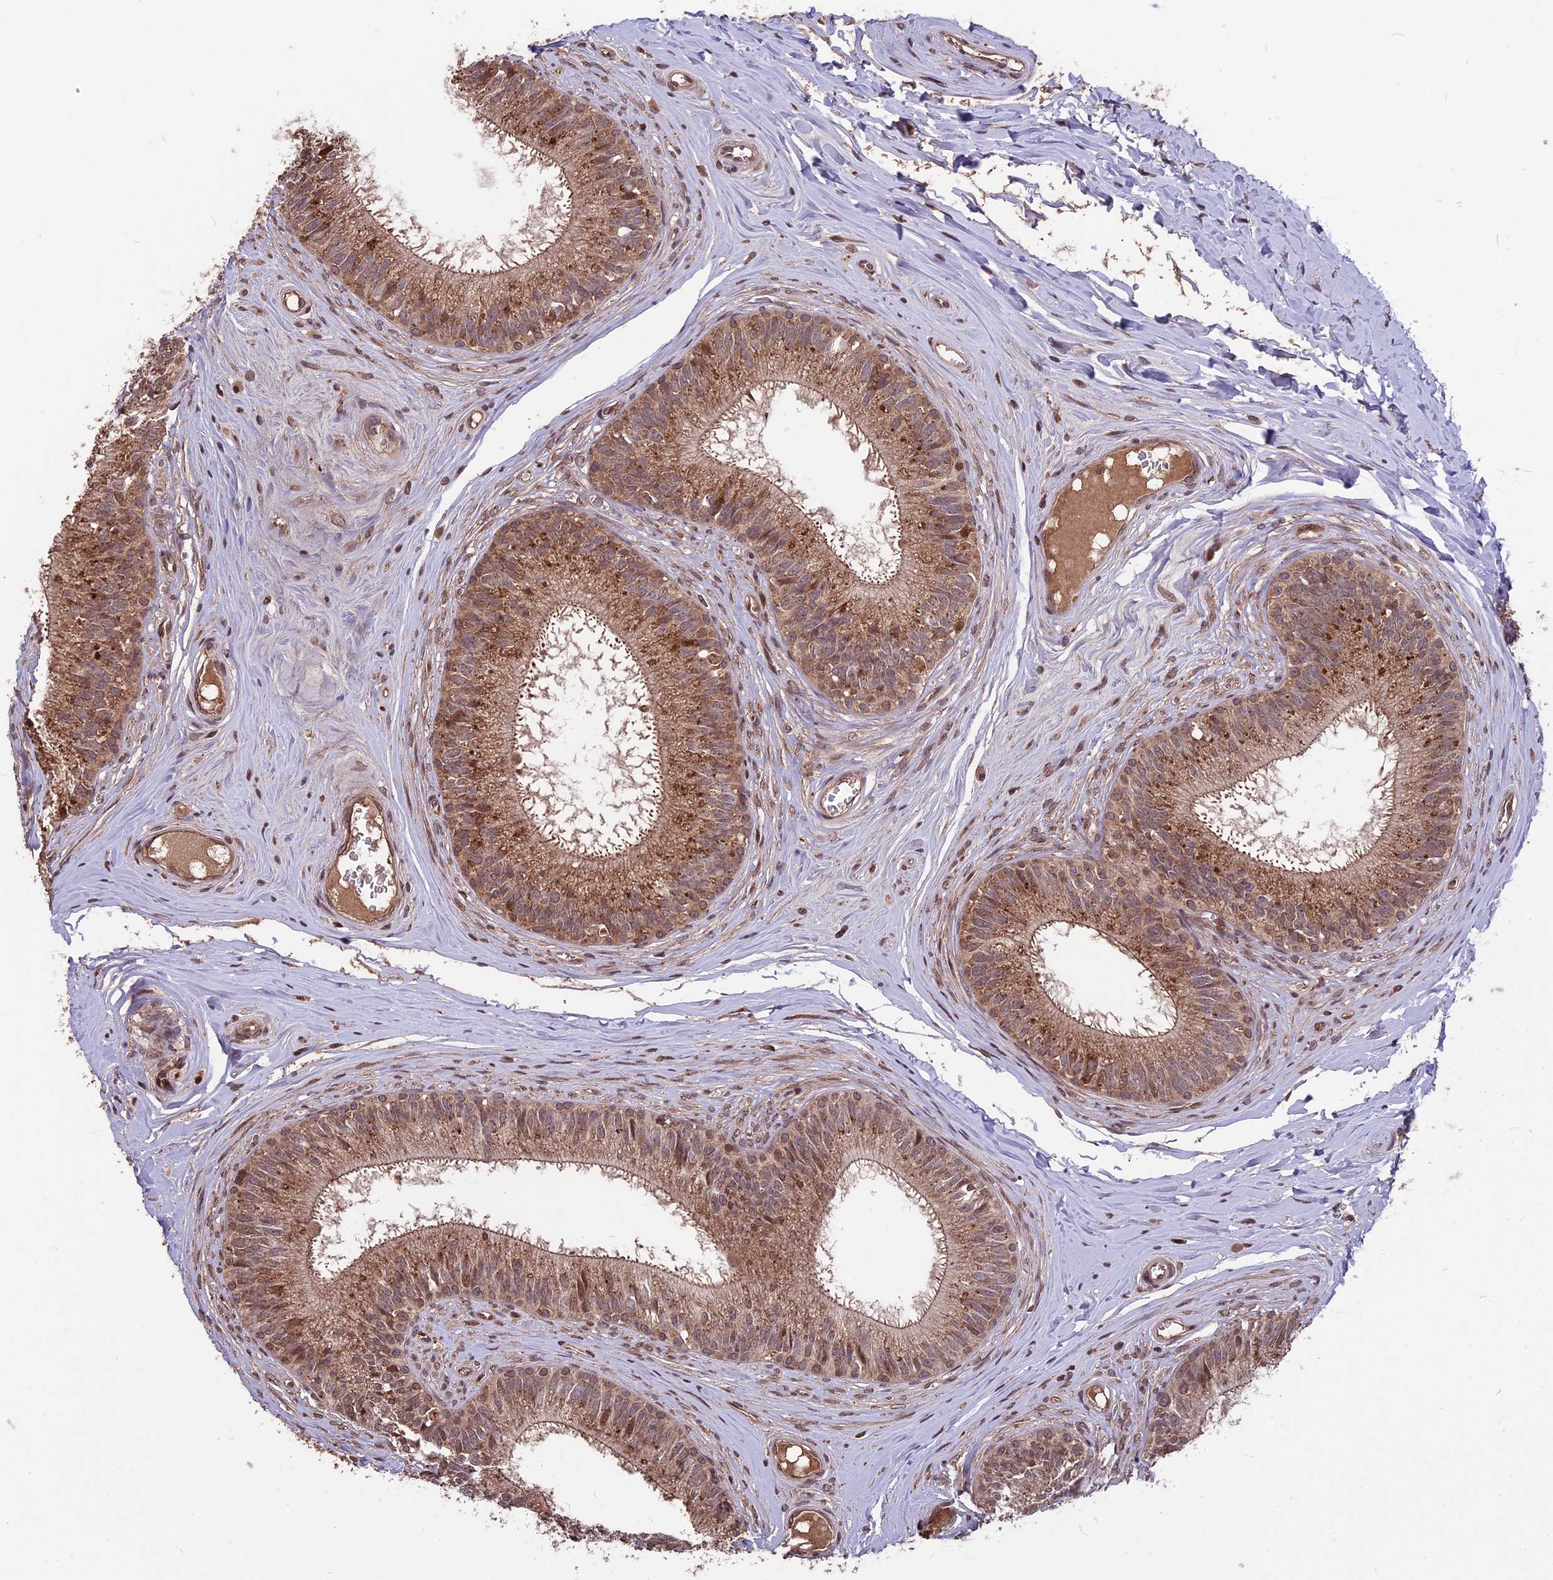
{"staining": {"intensity": "moderate", "quantity": ">75%", "location": "cytoplasmic/membranous,nuclear"}, "tissue": "epididymis", "cell_type": "Glandular cells", "image_type": "normal", "snomed": [{"axis": "morphology", "description": "Normal tissue, NOS"}, {"axis": "topography", "description": "Epididymis"}], "caption": "Immunohistochemistry of normal epididymis displays medium levels of moderate cytoplasmic/membranous,nuclear positivity in approximately >75% of glandular cells.", "gene": "ZNF598", "patient": {"sex": "male", "age": 33}}